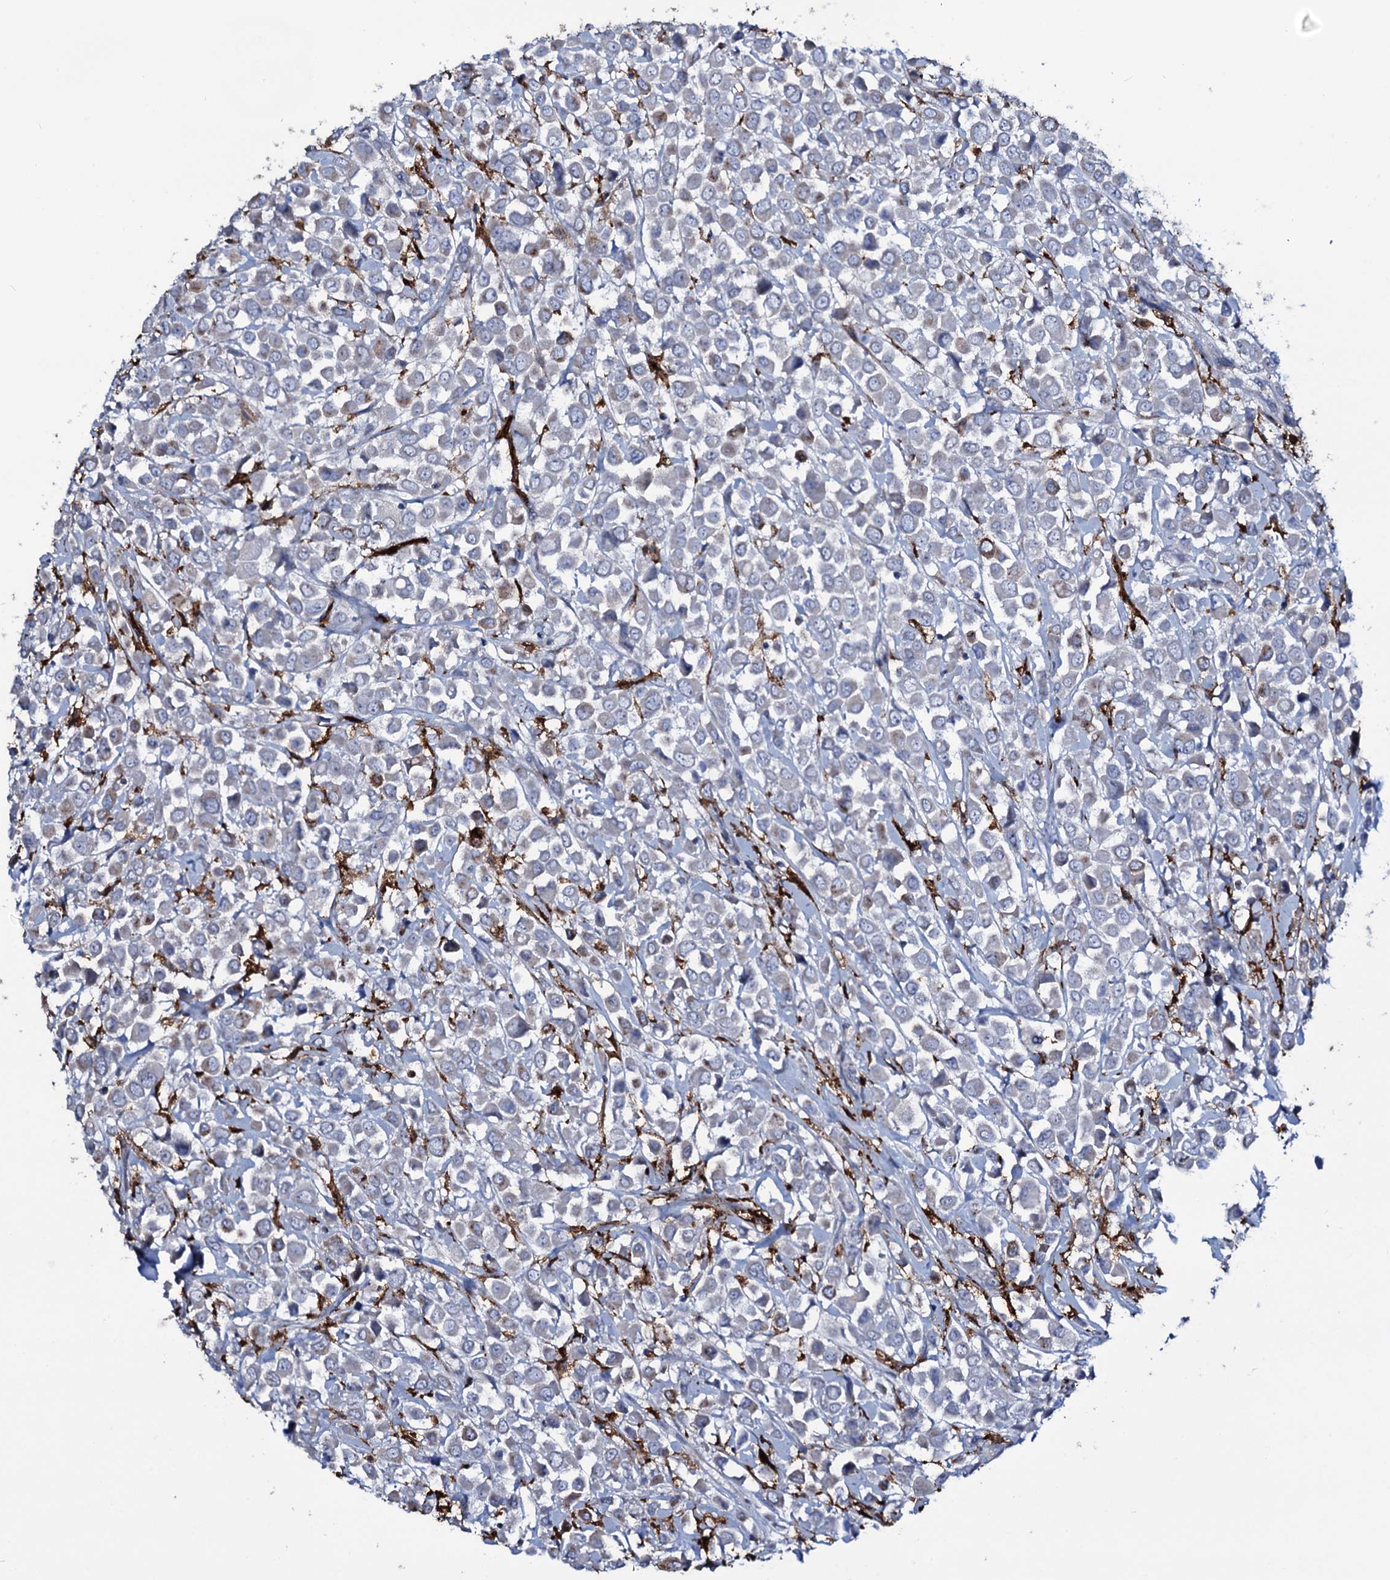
{"staining": {"intensity": "moderate", "quantity": "<25%", "location": "cytoplasmic/membranous"}, "tissue": "breast cancer", "cell_type": "Tumor cells", "image_type": "cancer", "snomed": [{"axis": "morphology", "description": "Duct carcinoma"}, {"axis": "topography", "description": "Breast"}], "caption": "This histopathology image displays immunohistochemistry (IHC) staining of human breast cancer, with low moderate cytoplasmic/membranous staining in approximately <25% of tumor cells.", "gene": "OSBPL2", "patient": {"sex": "female", "age": 61}}